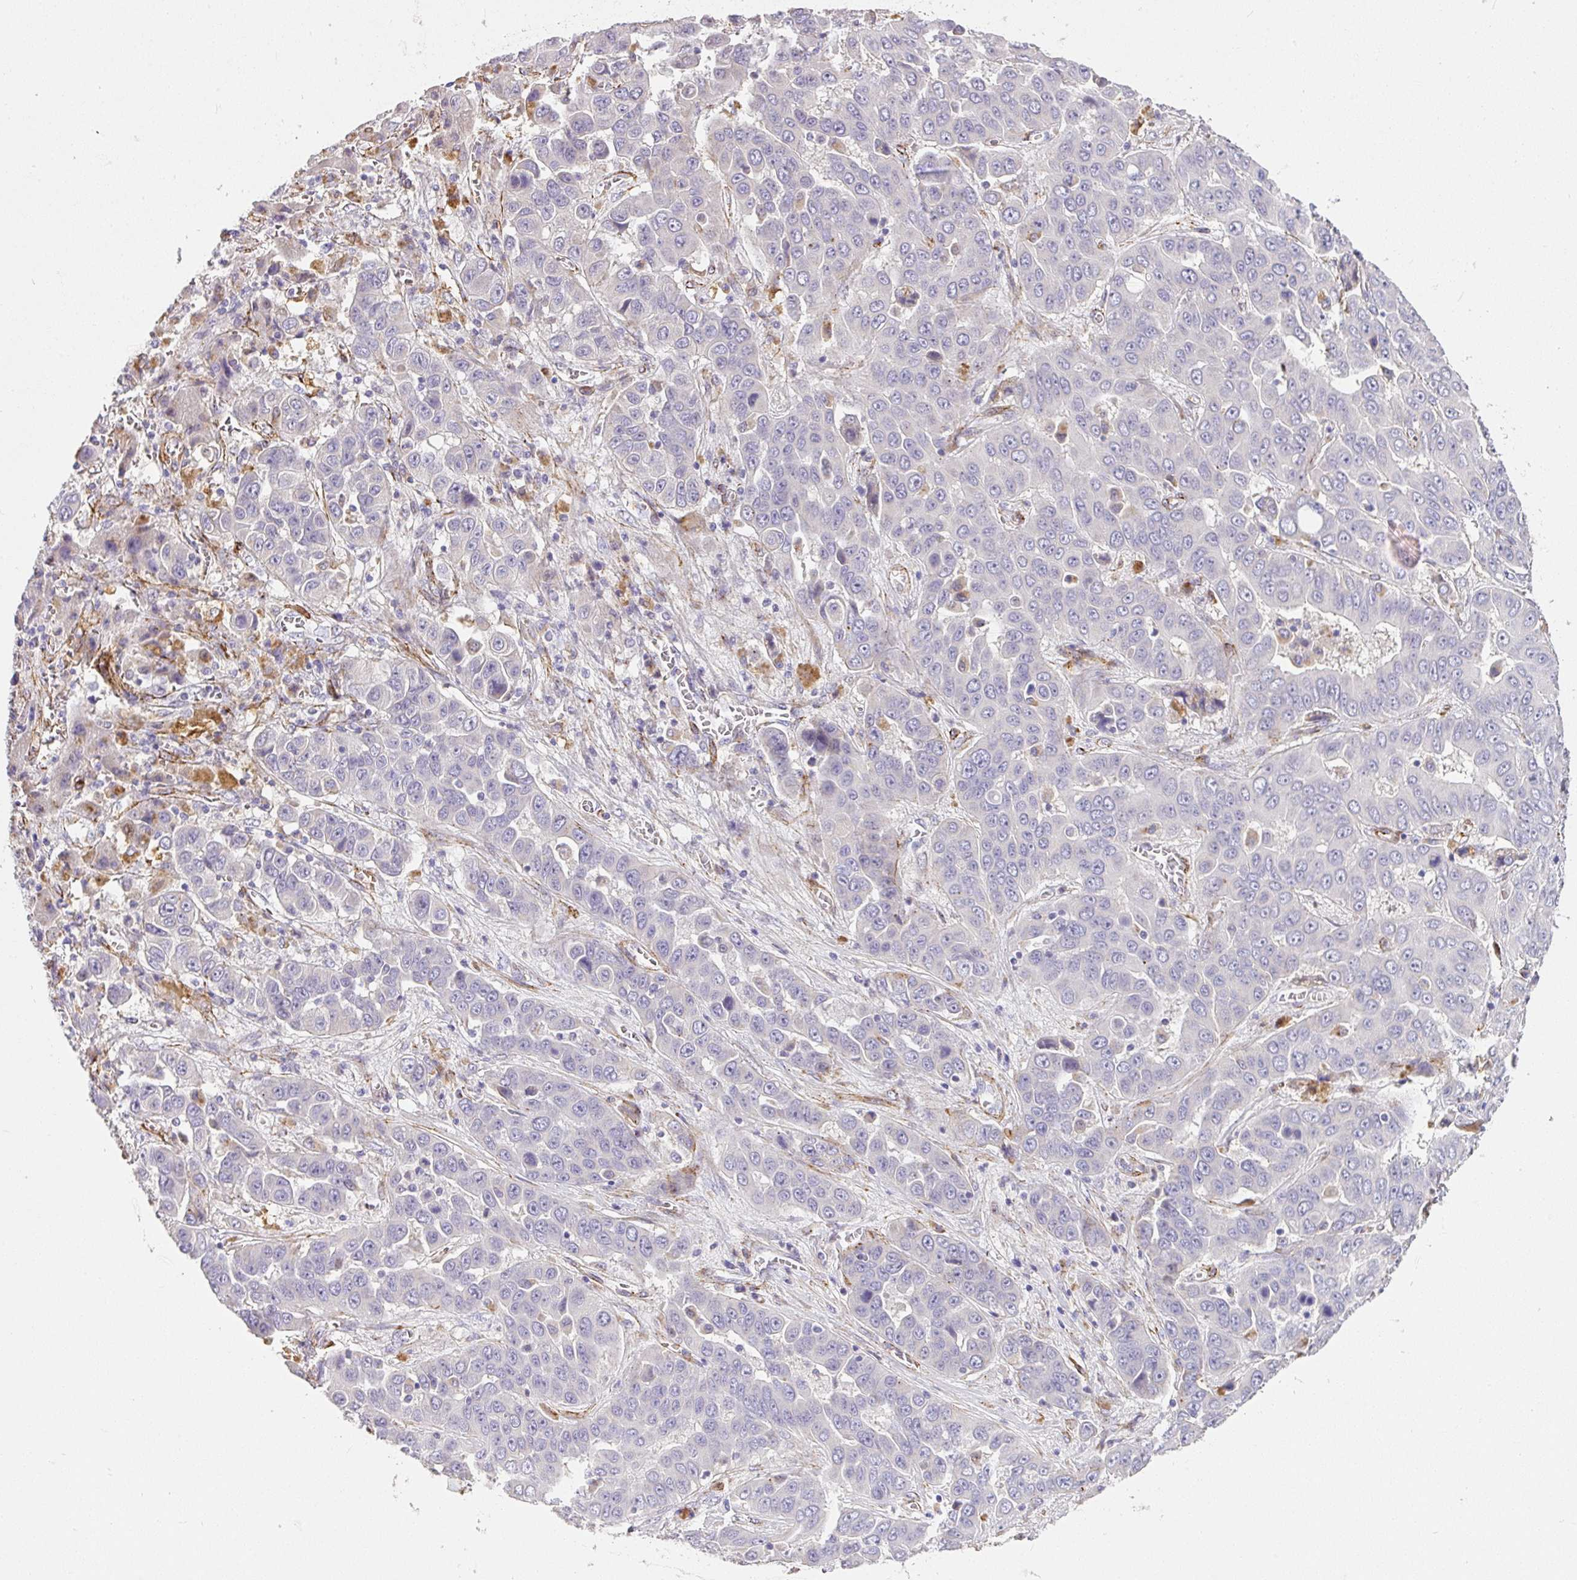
{"staining": {"intensity": "negative", "quantity": "none", "location": "none"}, "tissue": "liver cancer", "cell_type": "Tumor cells", "image_type": "cancer", "snomed": [{"axis": "morphology", "description": "Cholangiocarcinoma"}, {"axis": "topography", "description": "Liver"}], "caption": "A photomicrograph of cholangiocarcinoma (liver) stained for a protein shows no brown staining in tumor cells. Nuclei are stained in blue.", "gene": "SLC25A17", "patient": {"sex": "female", "age": 52}}